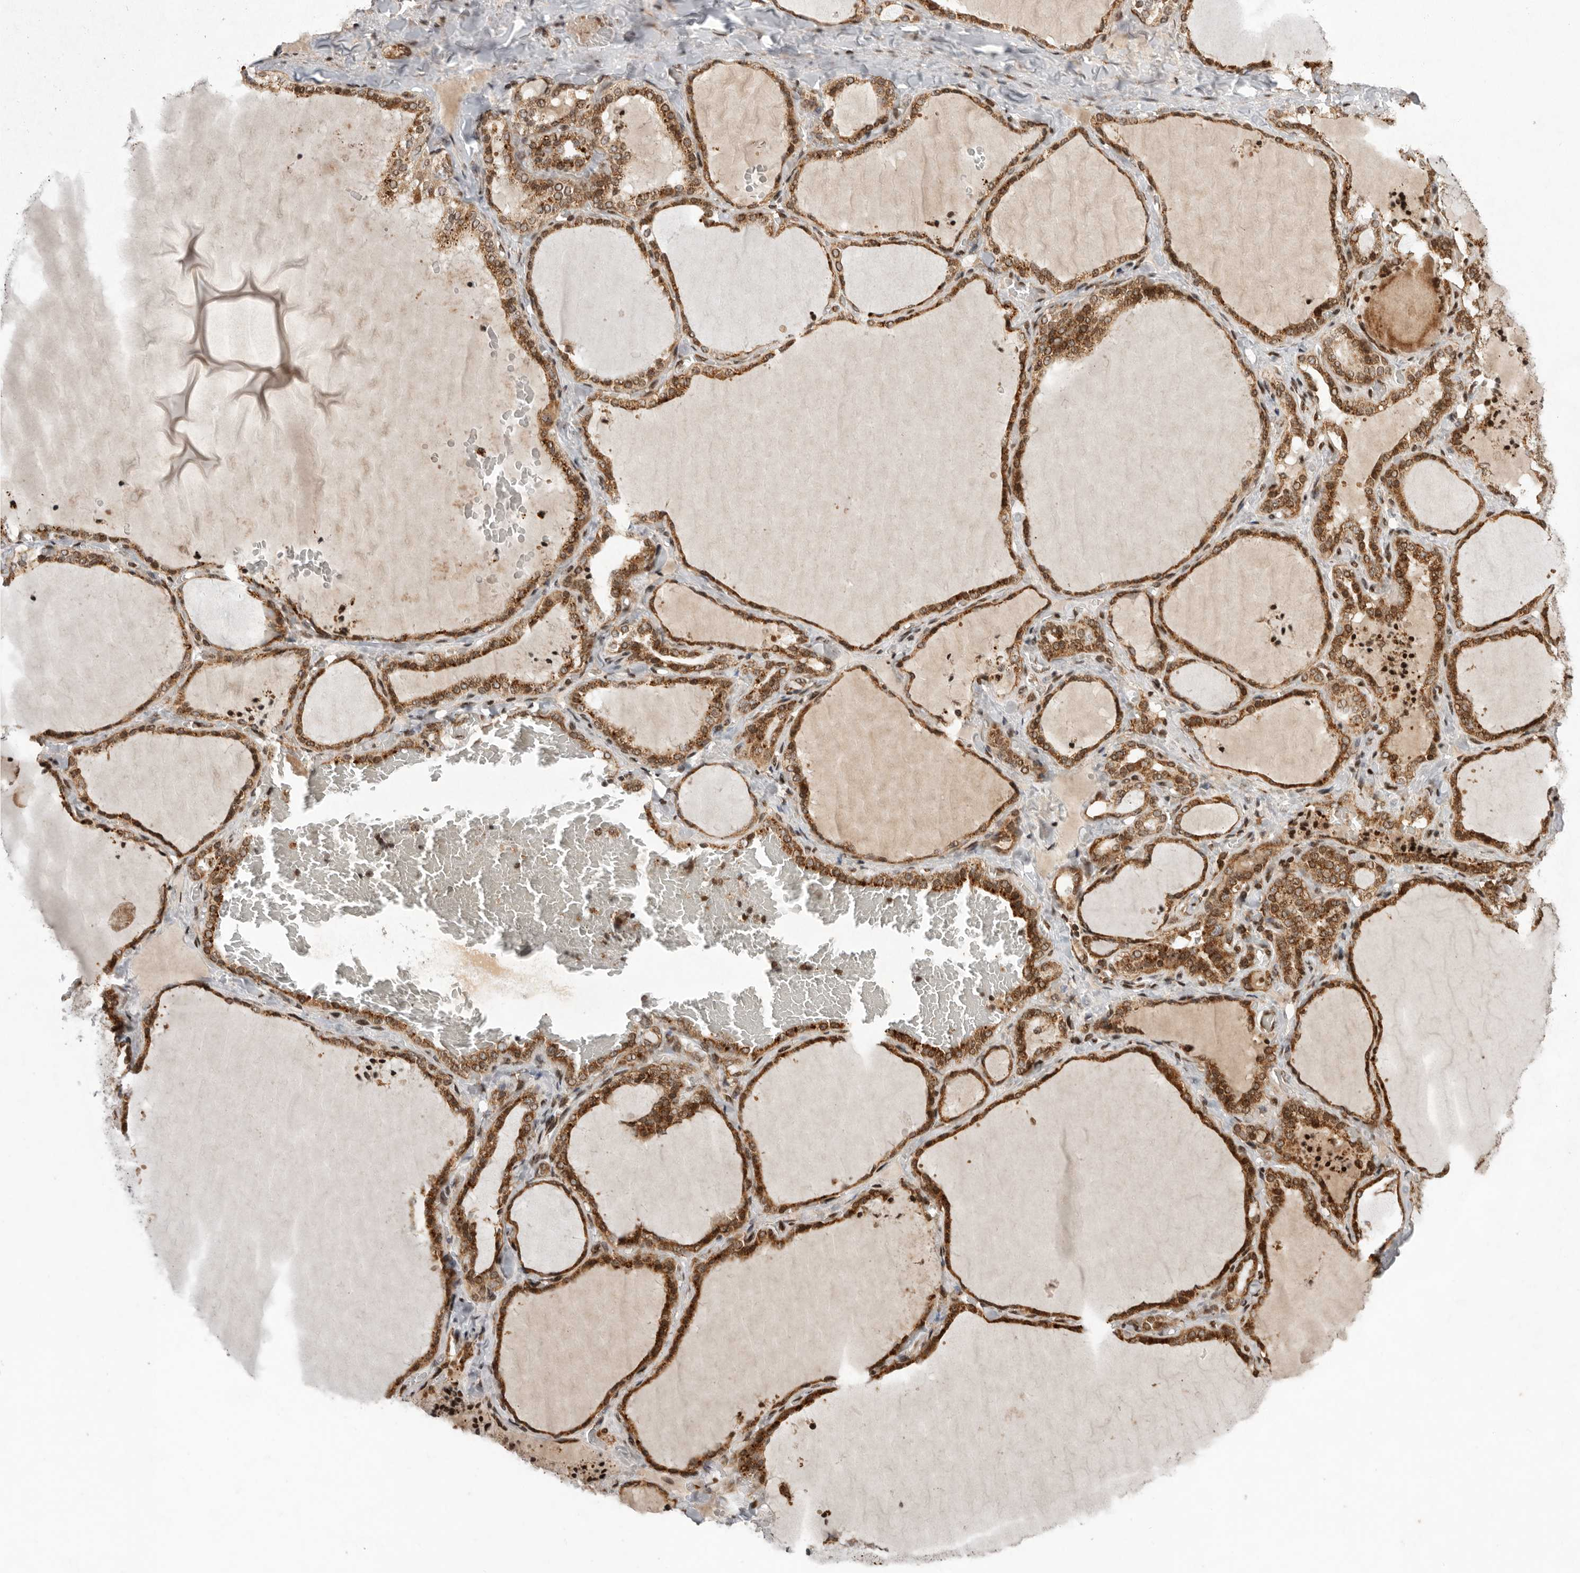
{"staining": {"intensity": "strong", "quantity": ">75%", "location": "cytoplasmic/membranous"}, "tissue": "thyroid gland", "cell_type": "Glandular cells", "image_type": "normal", "snomed": [{"axis": "morphology", "description": "Normal tissue, NOS"}, {"axis": "topography", "description": "Thyroid gland"}], "caption": "Immunohistochemical staining of benign thyroid gland reveals high levels of strong cytoplasmic/membranous staining in about >75% of glandular cells. Nuclei are stained in blue.", "gene": "FZD3", "patient": {"sex": "female", "age": 22}}